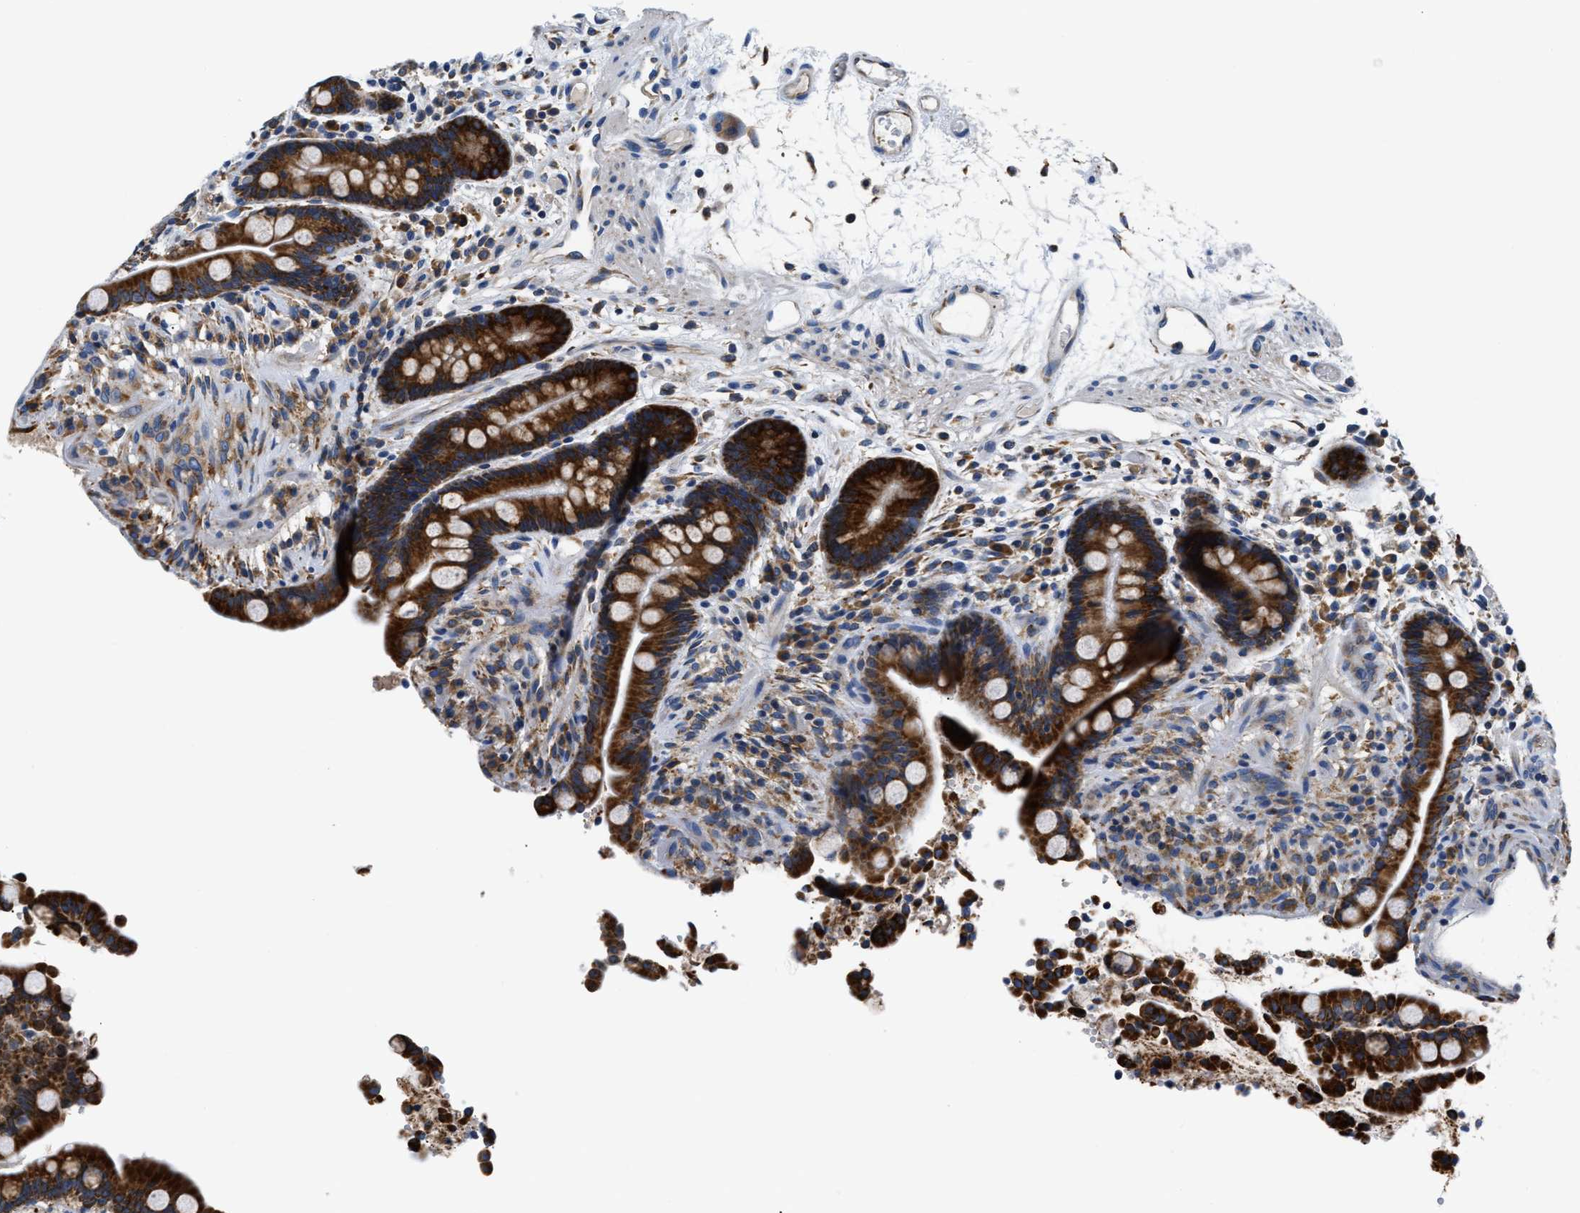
{"staining": {"intensity": "weak", "quantity": "<25%", "location": "cytoplasmic/membranous"}, "tissue": "colon", "cell_type": "Endothelial cells", "image_type": "normal", "snomed": [{"axis": "morphology", "description": "Normal tissue, NOS"}, {"axis": "topography", "description": "Colon"}], "caption": "Micrograph shows no protein positivity in endothelial cells of normal colon. Nuclei are stained in blue.", "gene": "HDHD3", "patient": {"sex": "male", "age": 73}}